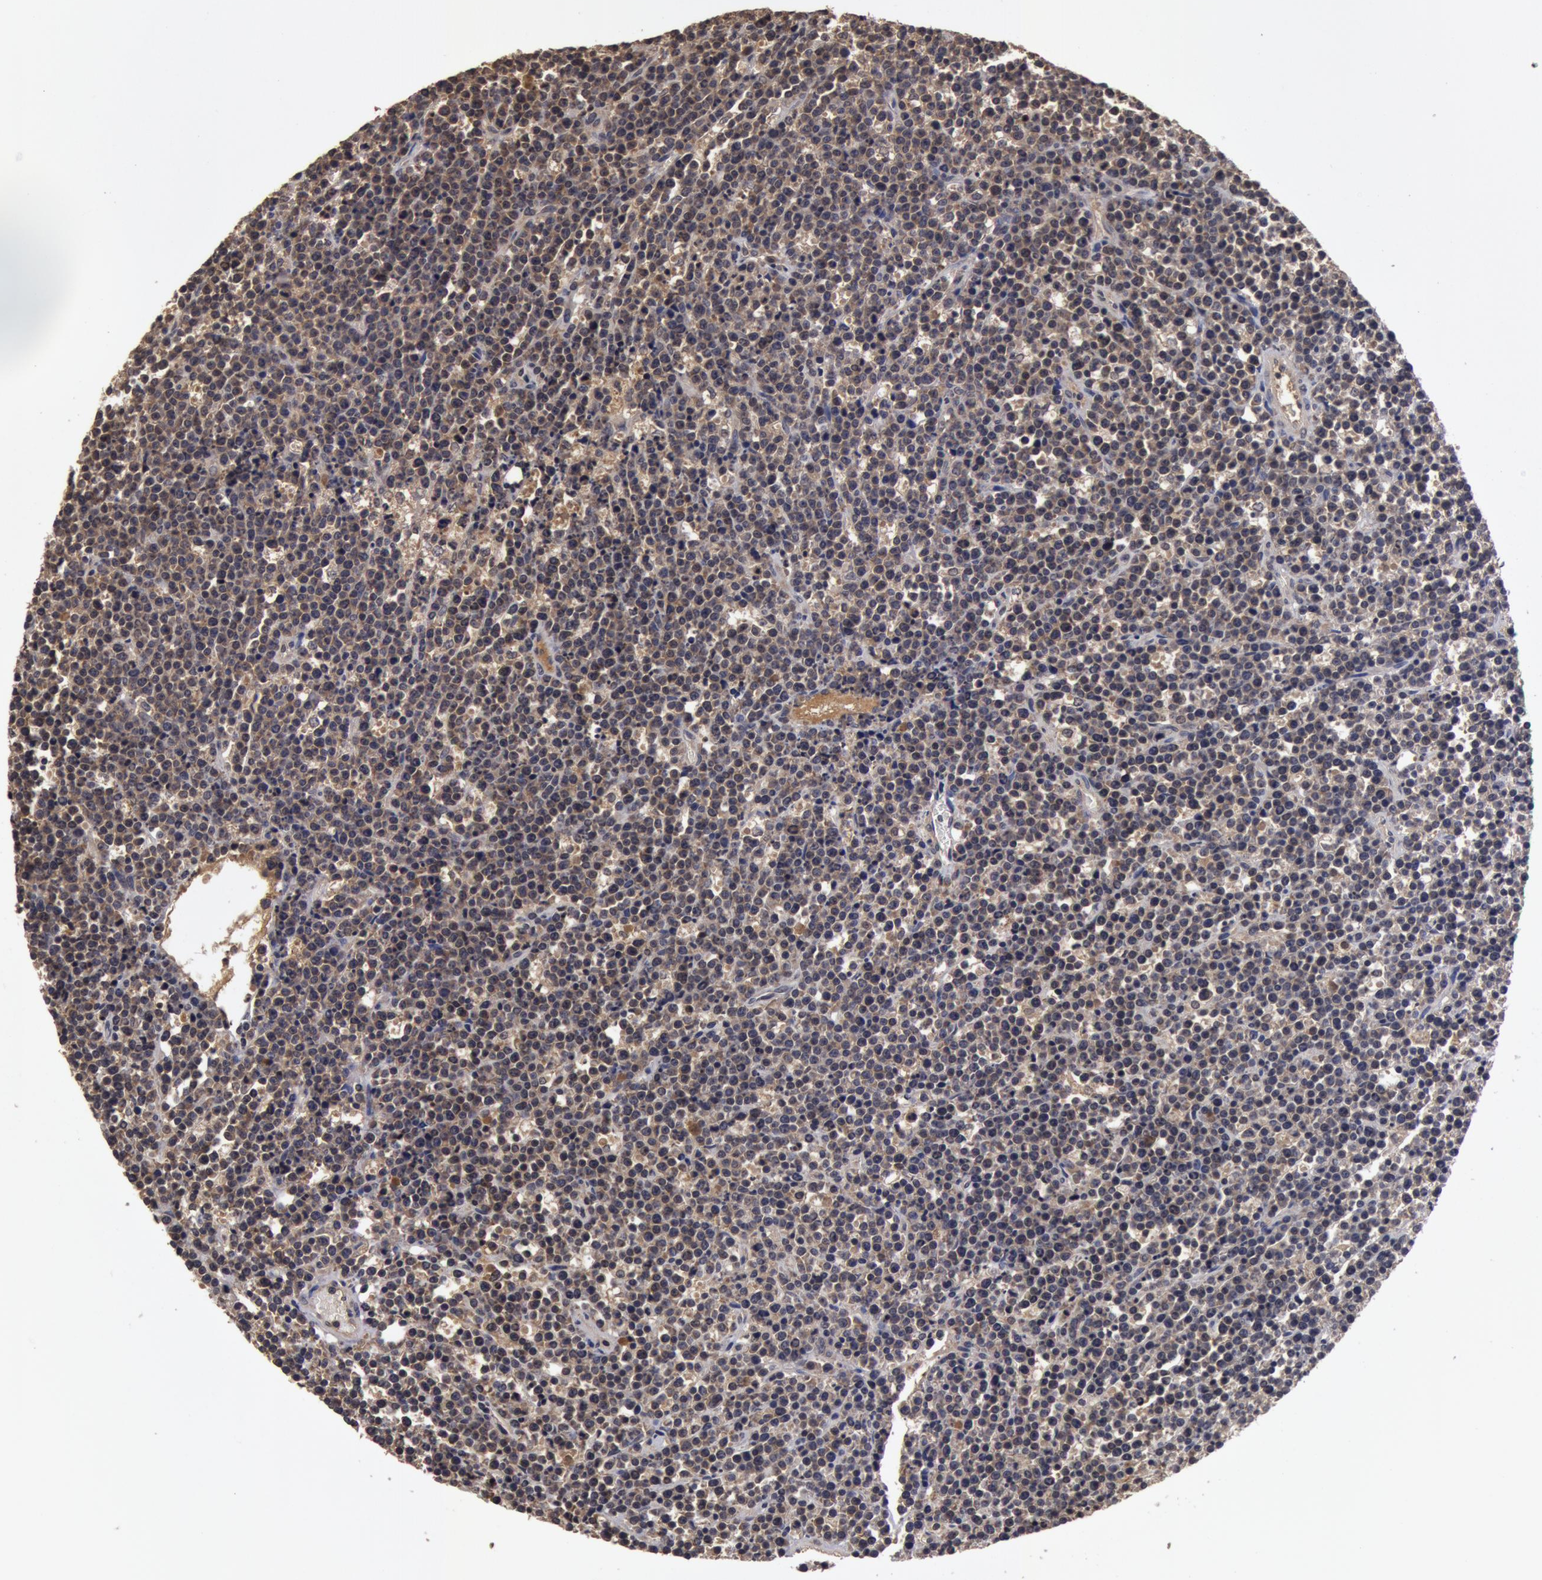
{"staining": {"intensity": "negative", "quantity": "none", "location": "none"}, "tissue": "lymphoma", "cell_type": "Tumor cells", "image_type": "cancer", "snomed": [{"axis": "morphology", "description": "Malignant lymphoma, non-Hodgkin's type, High grade"}, {"axis": "topography", "description": "Ovary"}], "caption": "Immunohistochemistry (IHC) photomicrograph of neoplastic tissue: human lymphoma stained with DAB exhibits no significant protein expression in tumor cells.", "gene": "BCHE", "patient": {"sex": "female", "age": 56}}